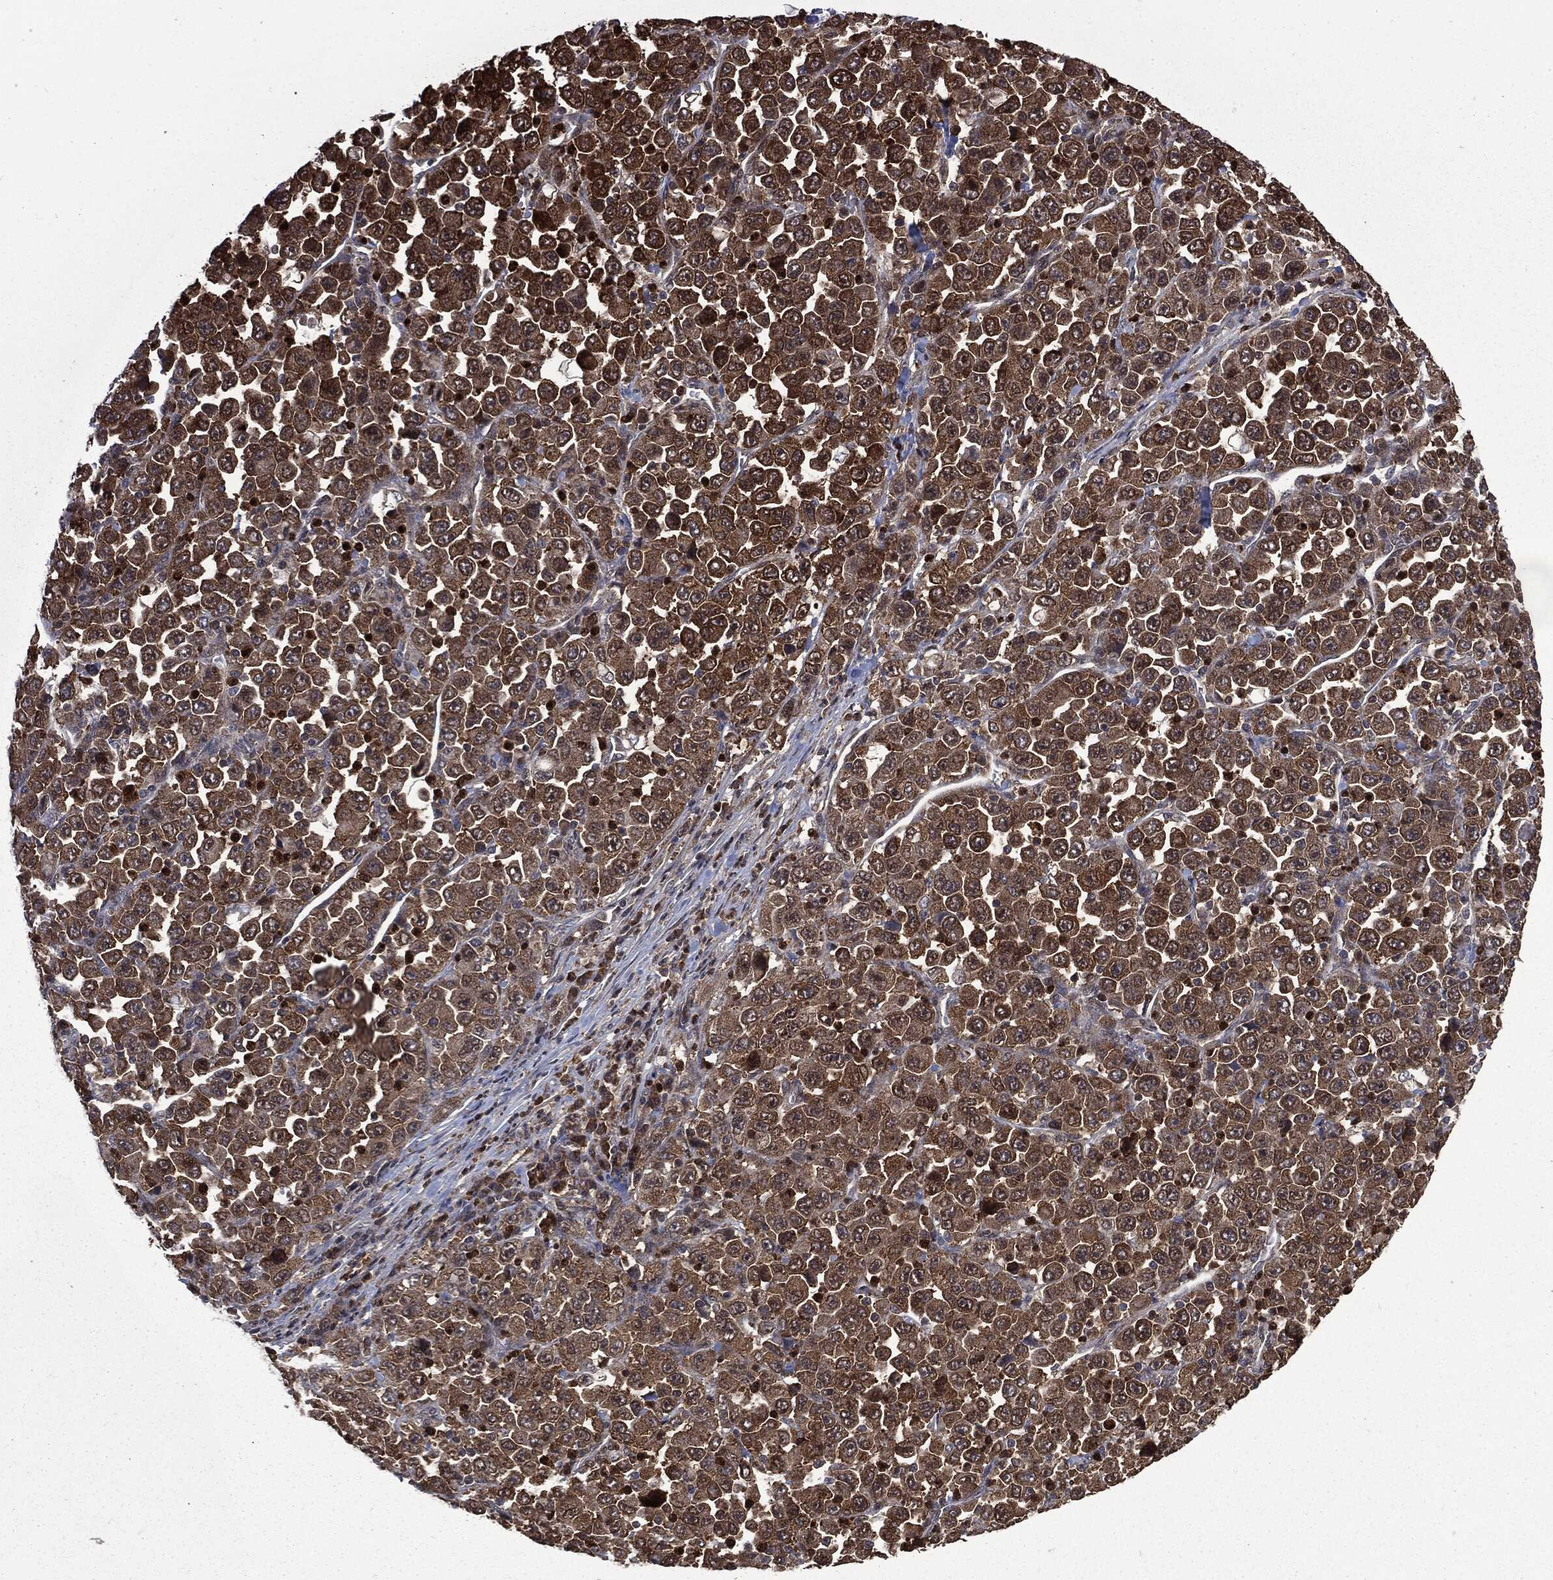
{"staining": {"intensity": "moderate", "quantity": ">75%", "location": "cytoplasmic/membranous"}, "tissue": "stomach cancer", "cell_type": "Tumor cells", "image_type": "cancer", "snomed": [{"axis": "morphology", "description": "Normal tissue, NOS"}, {"axis": "morphology", "description": "Adenocarcinoma, NOS"}, {"axis": "topography", "description": "Stomach, upper"}, {"axis": "topography", "description": "Stomach"}], "caption": "Immunohistochemical staining of human stomach adenocarcinoma shows medium levels of moderate cytoplasmic/membranous positivity in approximately >75% of tumor cells.", "gene": "GPI", "patient": {"sex": "male", "age": 59}}